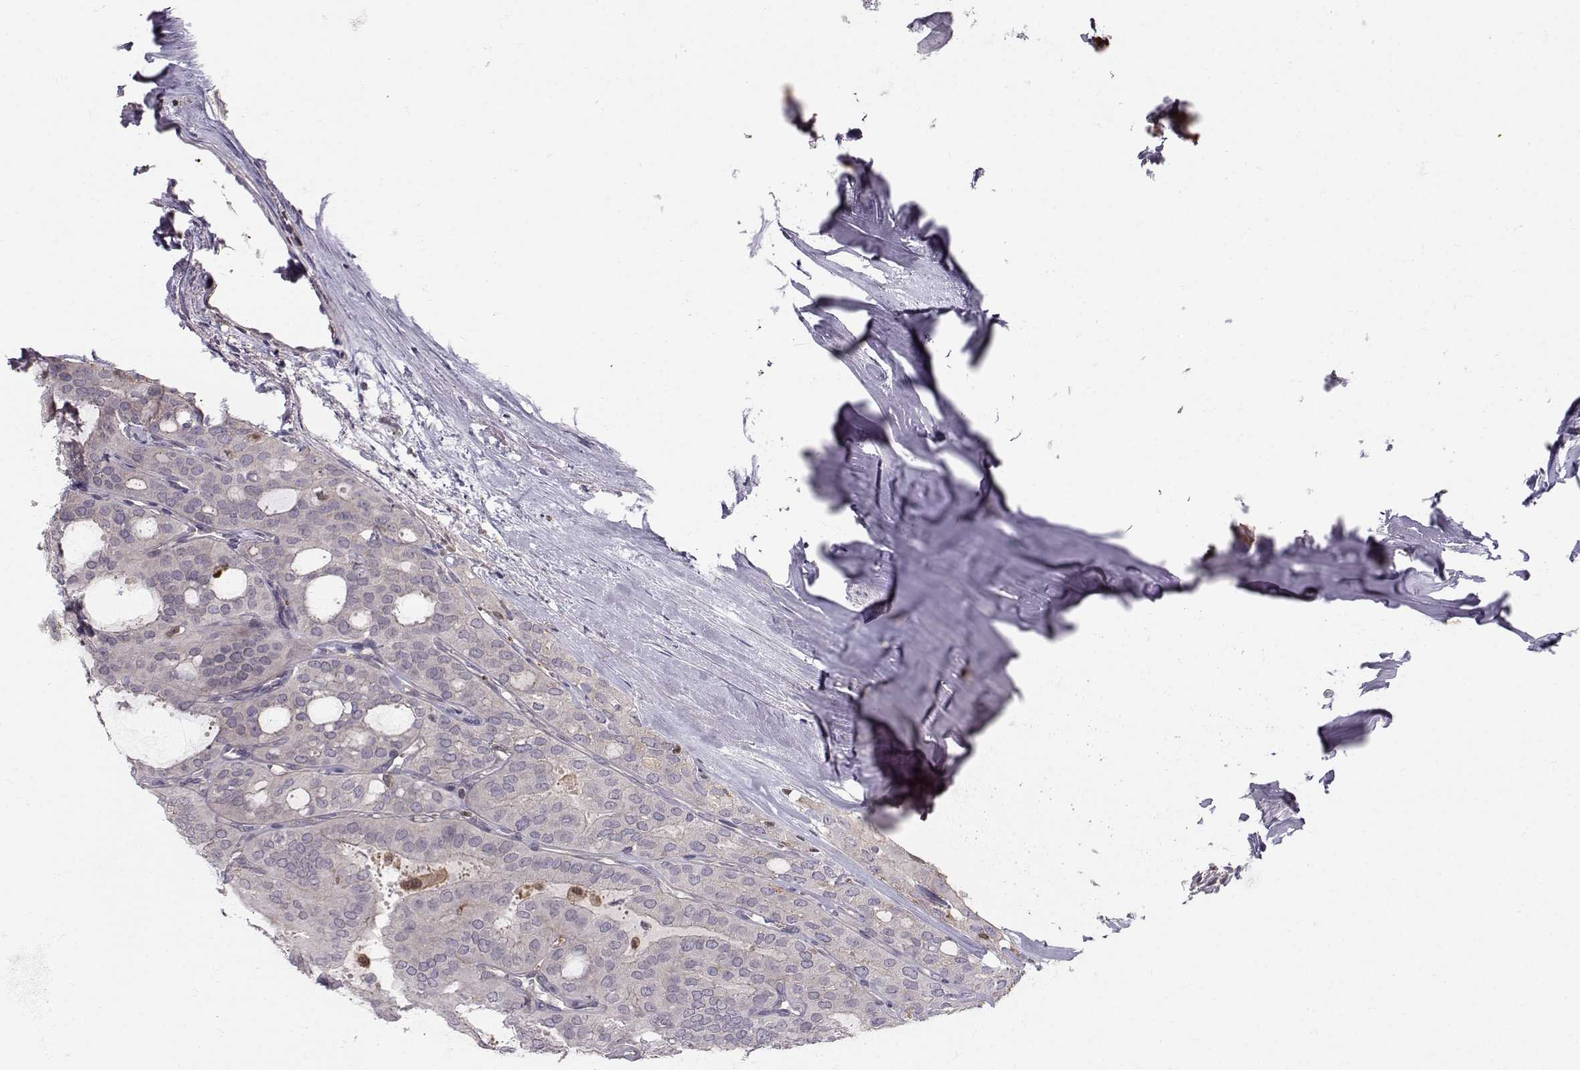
{"staining": {"intensity": "negative", "quantity": "none", "location": "none"}, "tissue": "thyroid cancer", "cell_type": "Tumor cells", "image_type": "cancer", "snomed": [{"axis": "morphology", "description": "Follicular adenoma carcinoma, NOS"}, {"axis": "topography", "description": "Thyroid gland"}], "caption": "IHC image of thyroid cancer stained for a protein (brown), which demonstrates no staining in tumor cells.", "gene": "ASB16", "patient": {"sex": "male", "age": 75}}